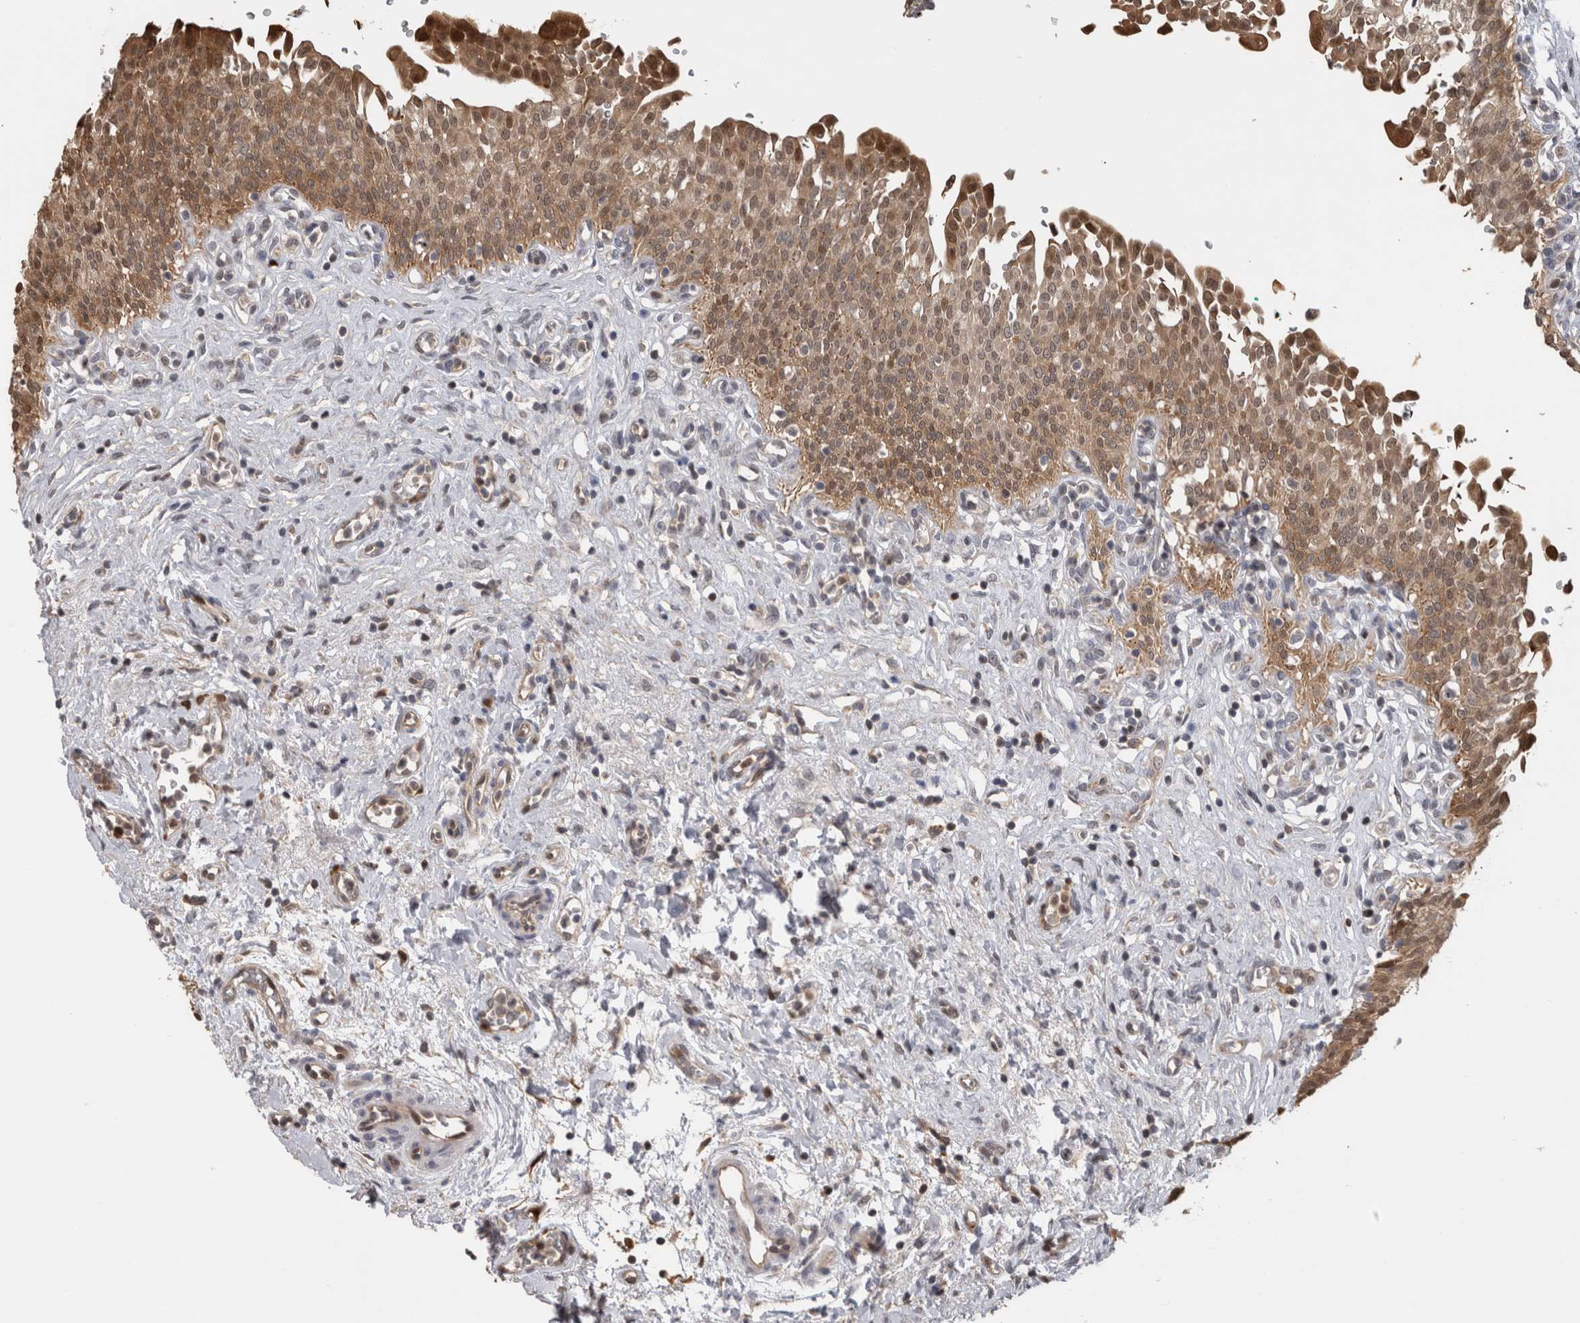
{"staining": {"intensity": "strong", "quantity": ">75%", "location": "cytoplasmic/membranous"}, "tissue": "urinary bladder", "cell_type": "Urothelial cells", "image_type": "normal", "snomed": [{"axis": "morphology", "description": "Urothelial carcinoma, High grade"}, {"axis": "topography", "description": "Urinary bladder"}], "caption": "This photomicrograph demonstrates normal urinary bladder stained with immunohistochemistry (IHC) to label a protein in brown. The cytoplasmic/membranous of urothelial cells show strong positivity for the protein. Nuclei are counter-stained blue.", "gene": "USH1G", "patient": {"sex": "male", "age": 46}}